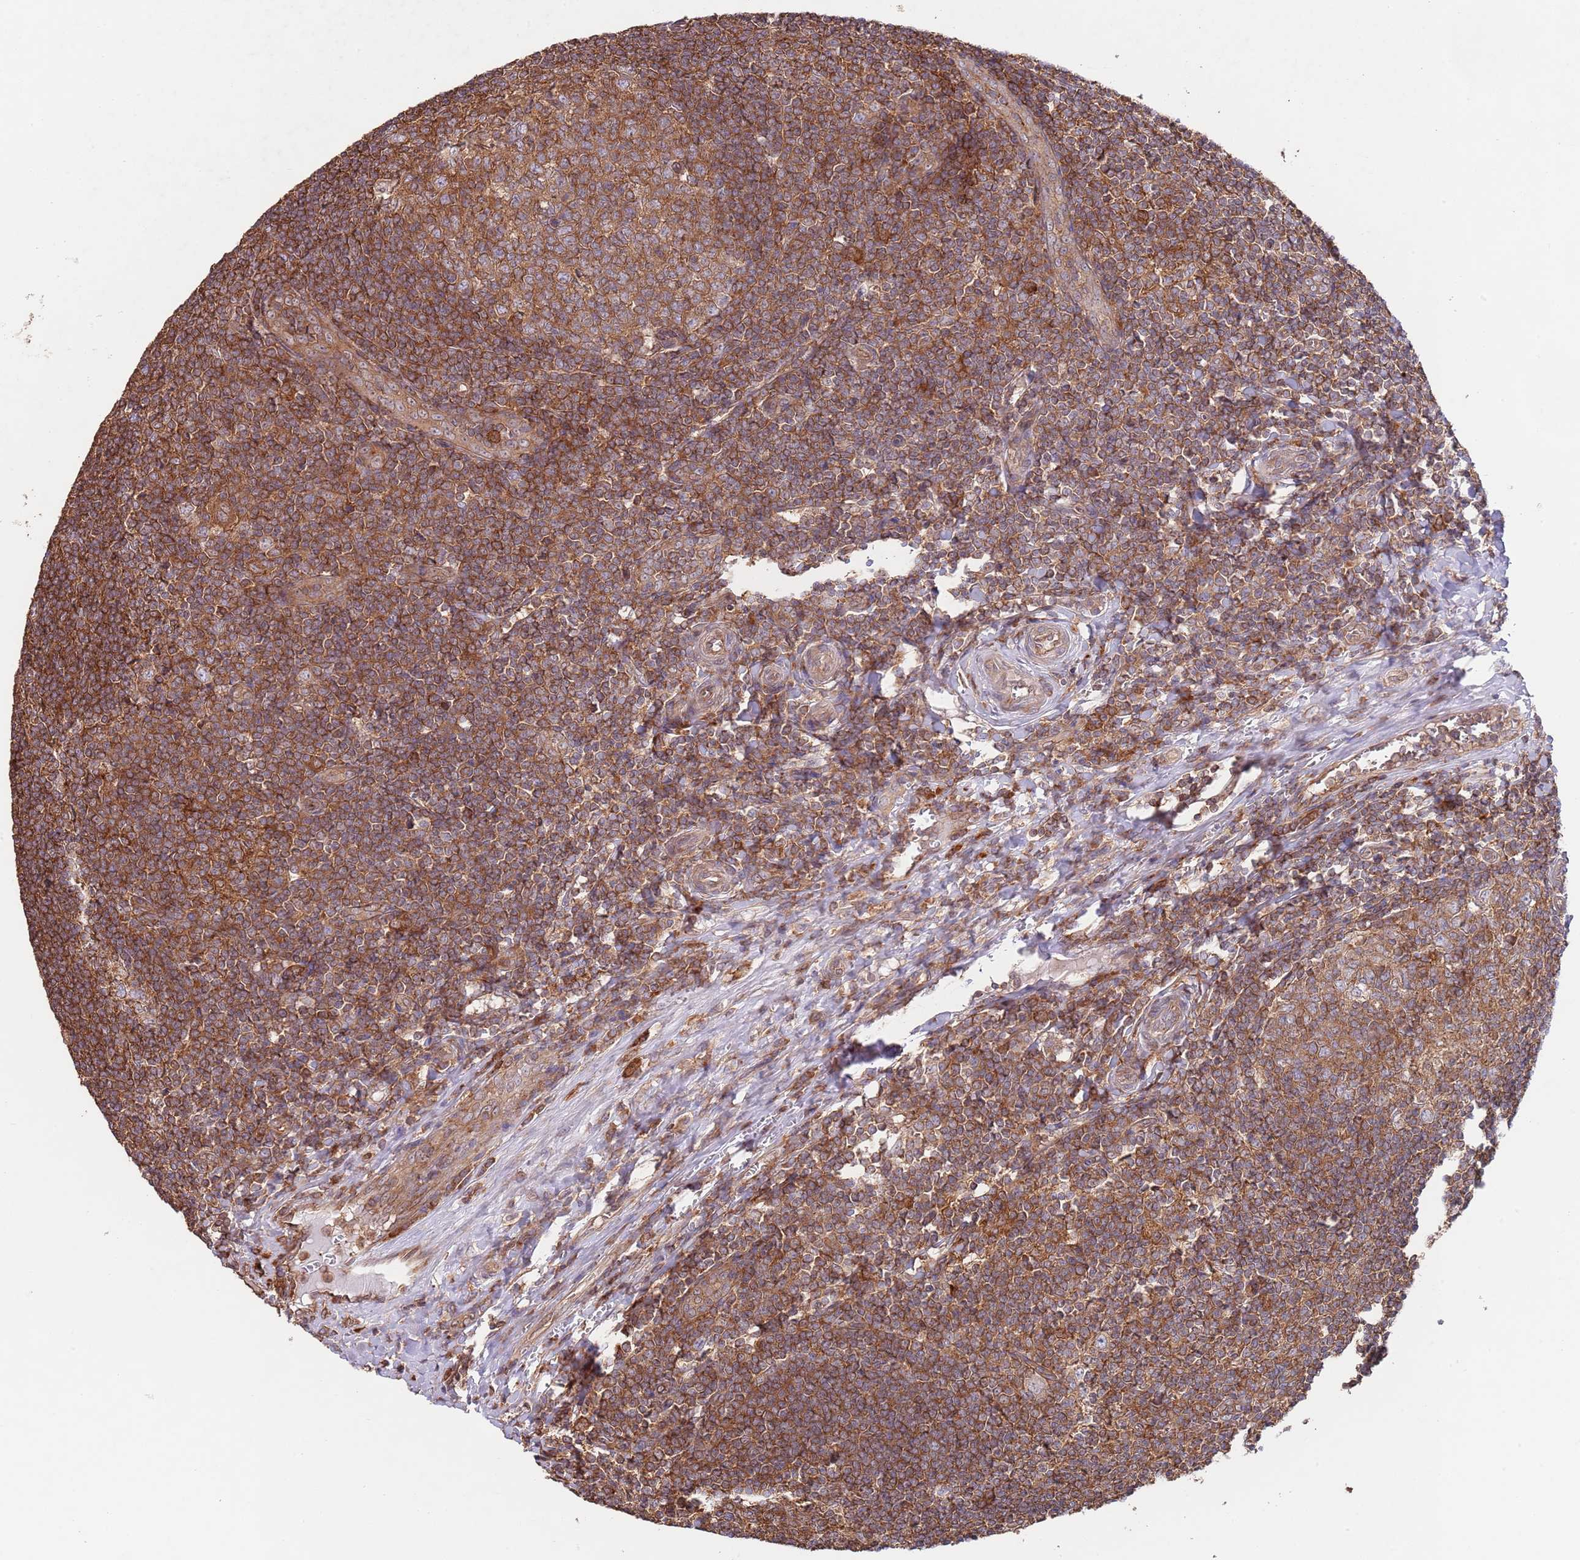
{"staining": {"intensity": "moderate", "quantity": "25%-75%", "location": "cytoplasmic/membranous"}, "tissue": "tonsil", "cell_type": "Germinal center cells", "image_type": "normal", "snomed": [{"axis": "morphology", "description": "Normal tissue, NOS"}, {"axis": "topography", "description": "Tonsil"}], "caption": "Immunohistochemical staining of benign human tonsil reveals medium levels of moderate cytoplasmic/membranous expression in approximately 25%-75% of germinal center cells. (DAB (3,3'-diaminobenzidine) IHC, brown staining for protein, blue staining for nuclei).", "gene": "RNF19B", "patient": {"sex": "male", "age": 27}}